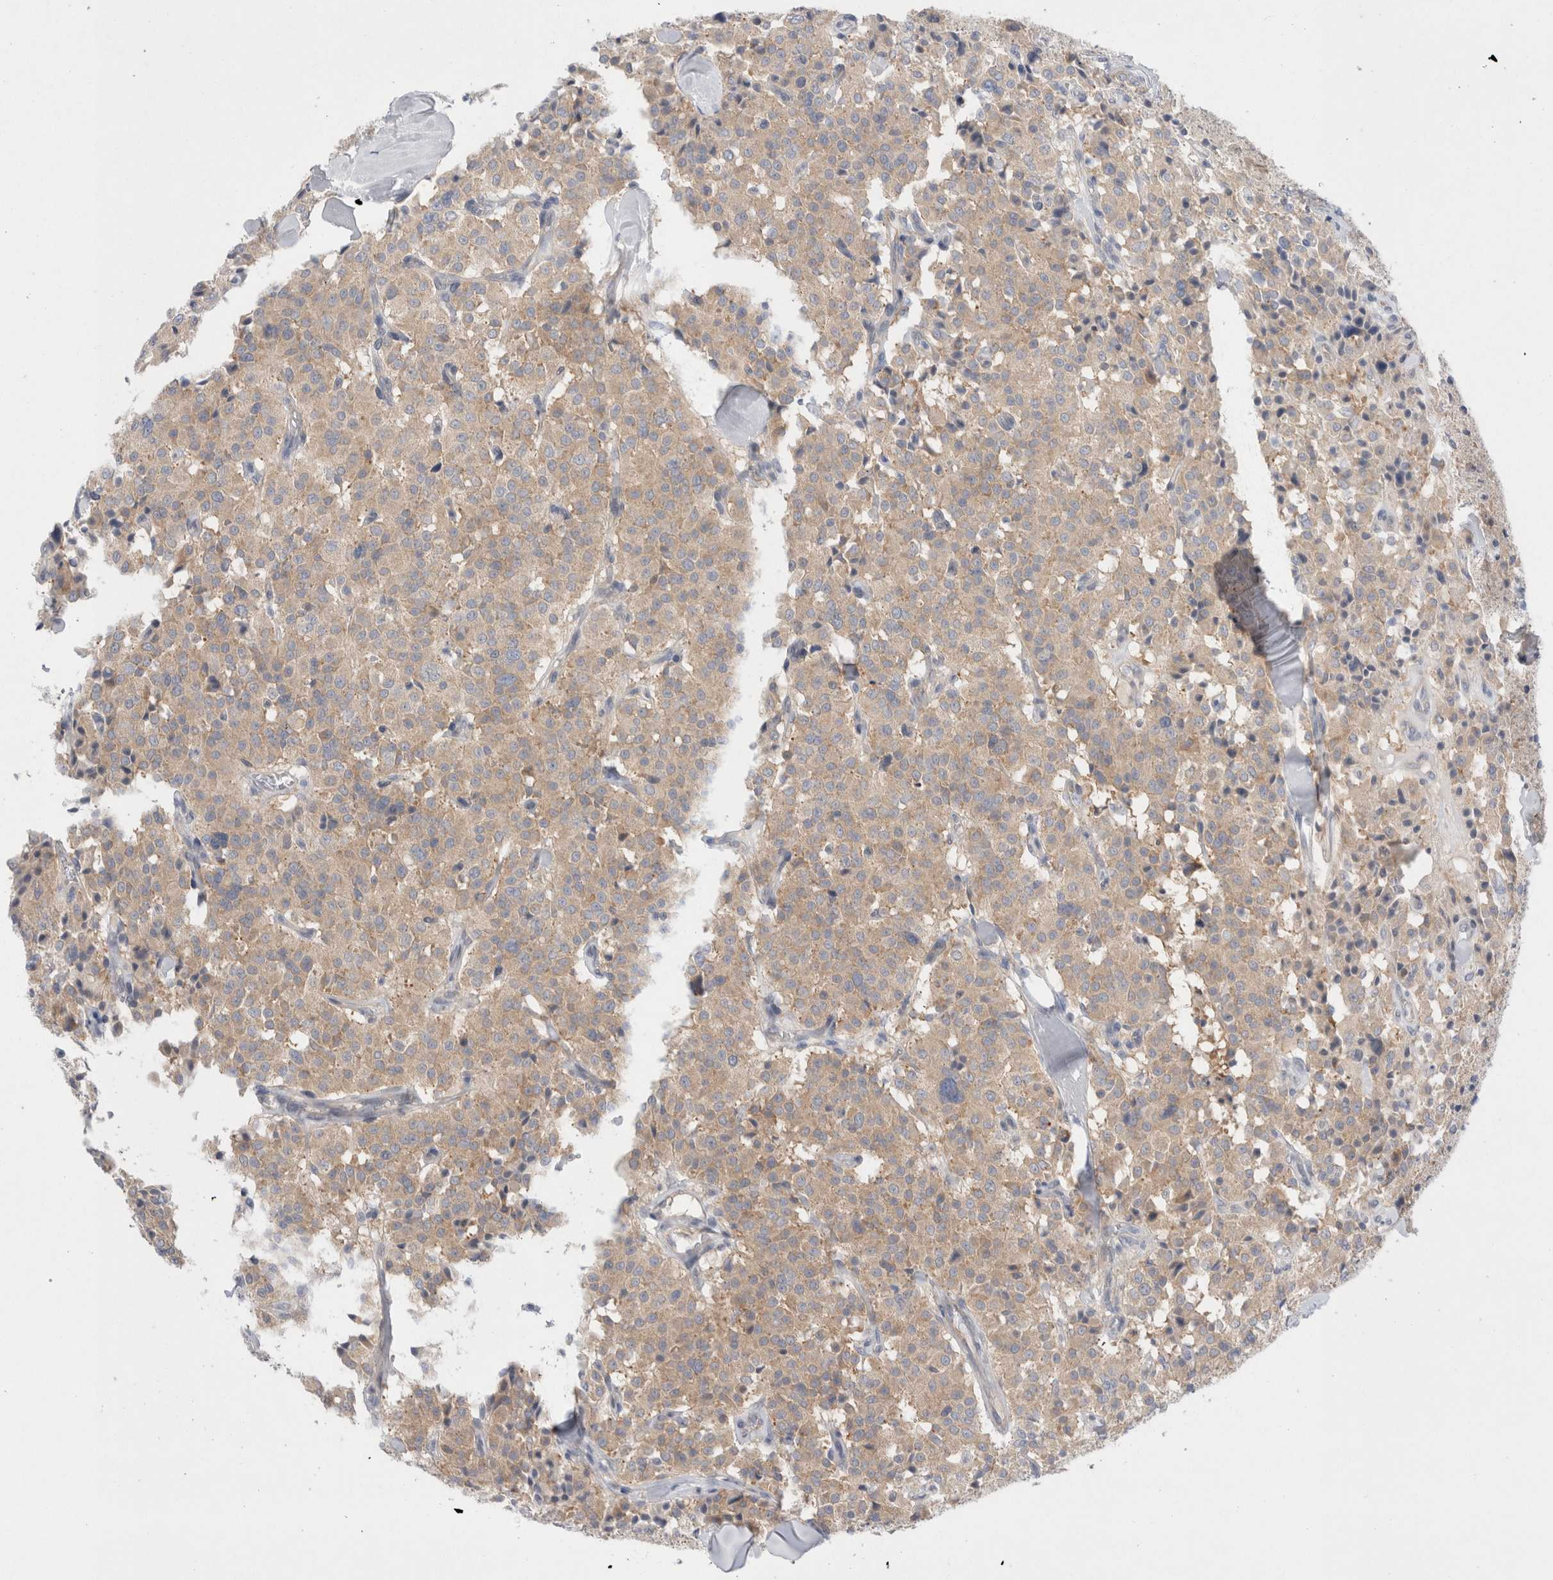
{"staining": {"intensity": "weak", "quantity": ">75%", "location": "cytoplasmic/membranous"}, "tissue": "carcinoid", "cell_type": "Tumor cells", "image_type": "cancer", "snomed": [{"axis": "morphology", "description": "Carcinoid, malignant, NOS"}, {"axis": "topography", "description": "Lung"}], "caption": "Immunohistochemical staining of carcinoid shows low levels of weak cytoplasmic/membranous staining in approximately >75% of tumor cells.", "gene": "WIPF2", "patient": {"sex": "male", "age": 30}}